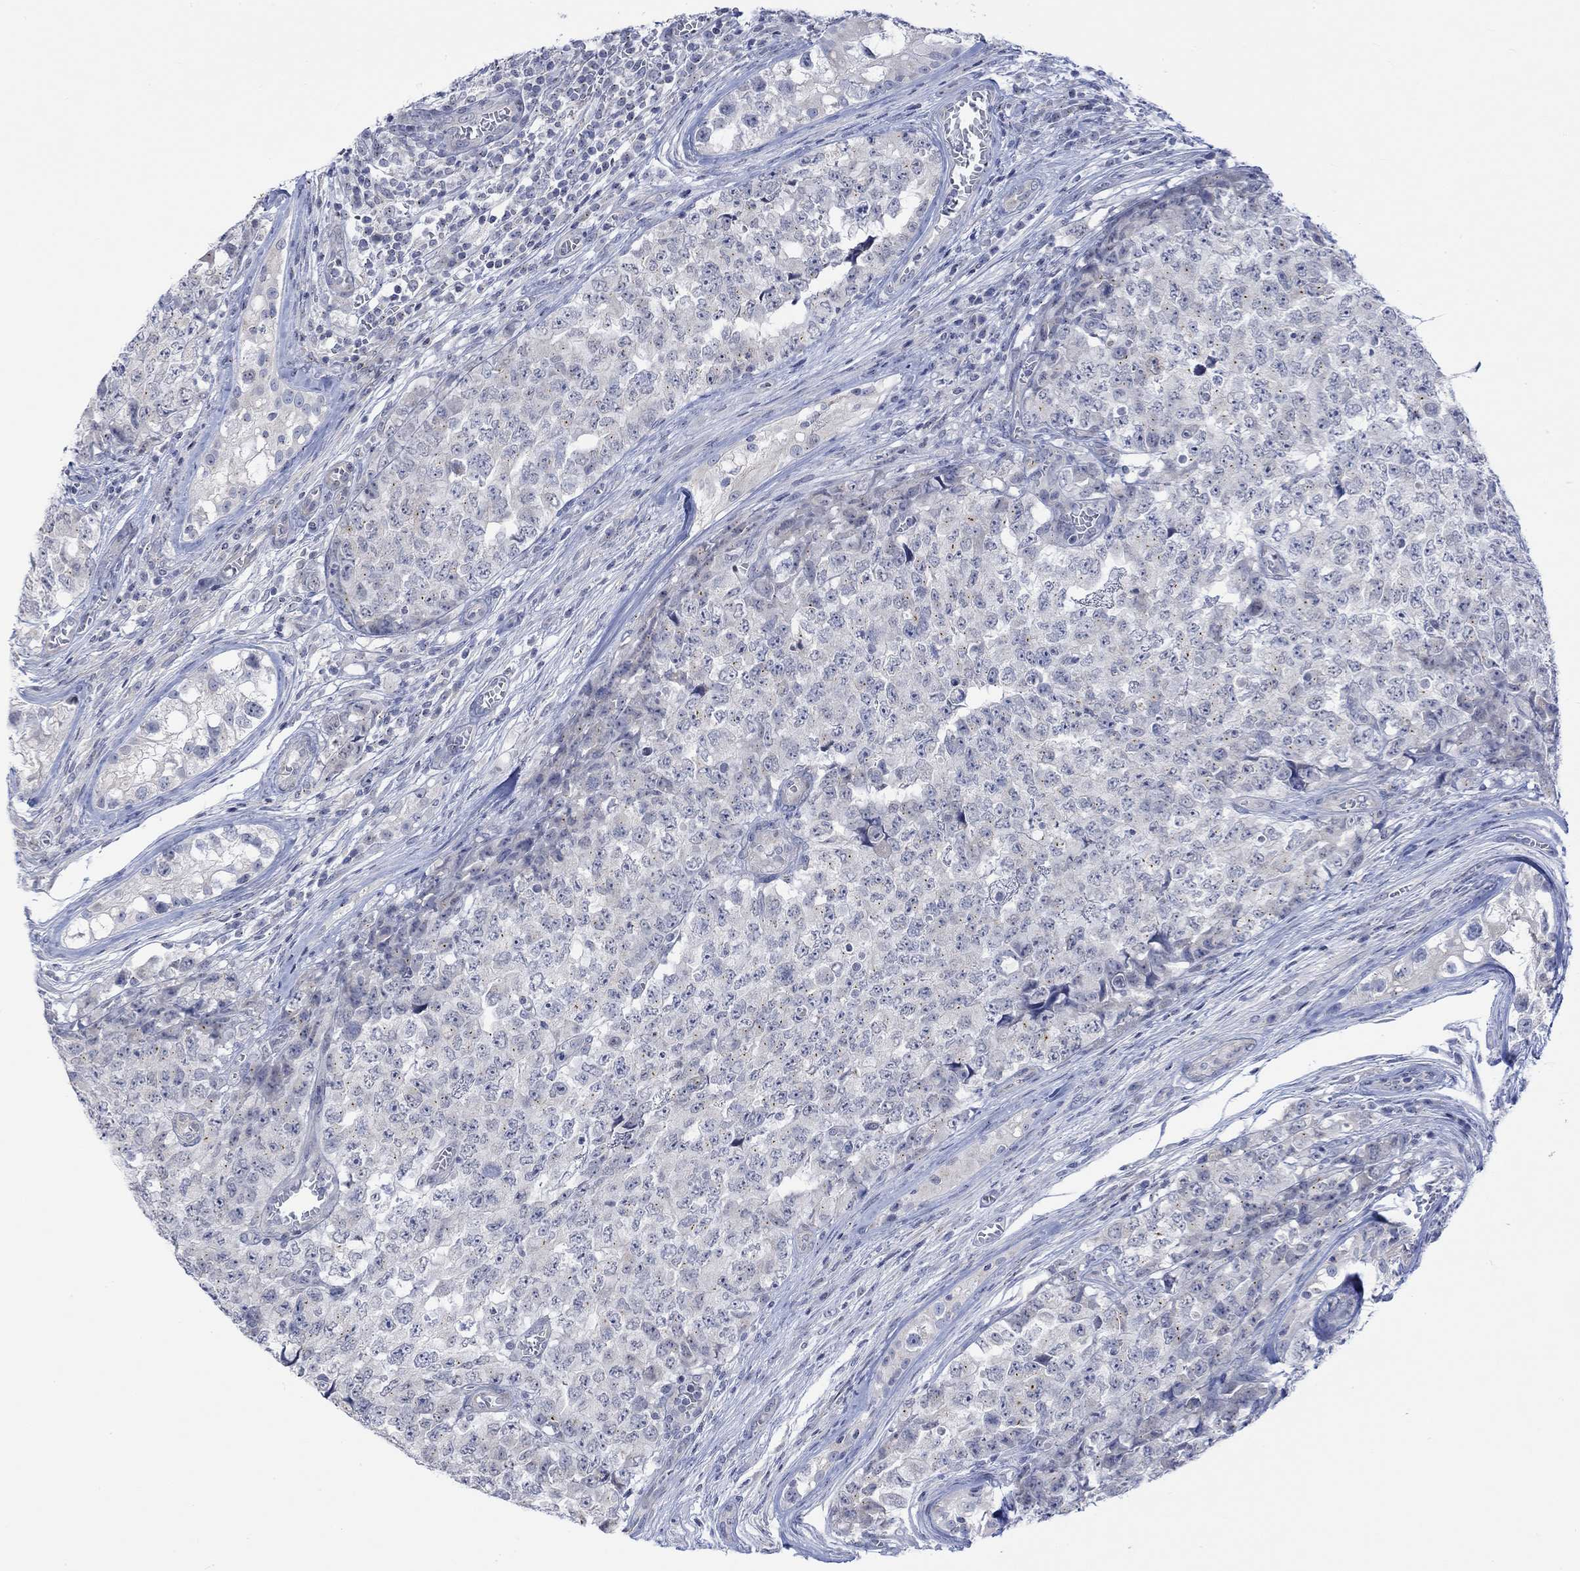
{"staining": {"intensity": "negative", "quantity": "none", "location": "none"}, "tissue": "testis cancer", "cell_type": "Tumor cells", "image_type": "cancer", "snomed": [{"axis": "morphology", "description": "Carcinoma, Embryonal, NOS"}, {"axis": "topography", "description": "Testis"}], "caption": "Photomicrograph shows no significant protein staining in tumor cells of embryonal carcinoma (testis).", "gene": "DCX", "patient": {"sex": "male", "age": 23}}